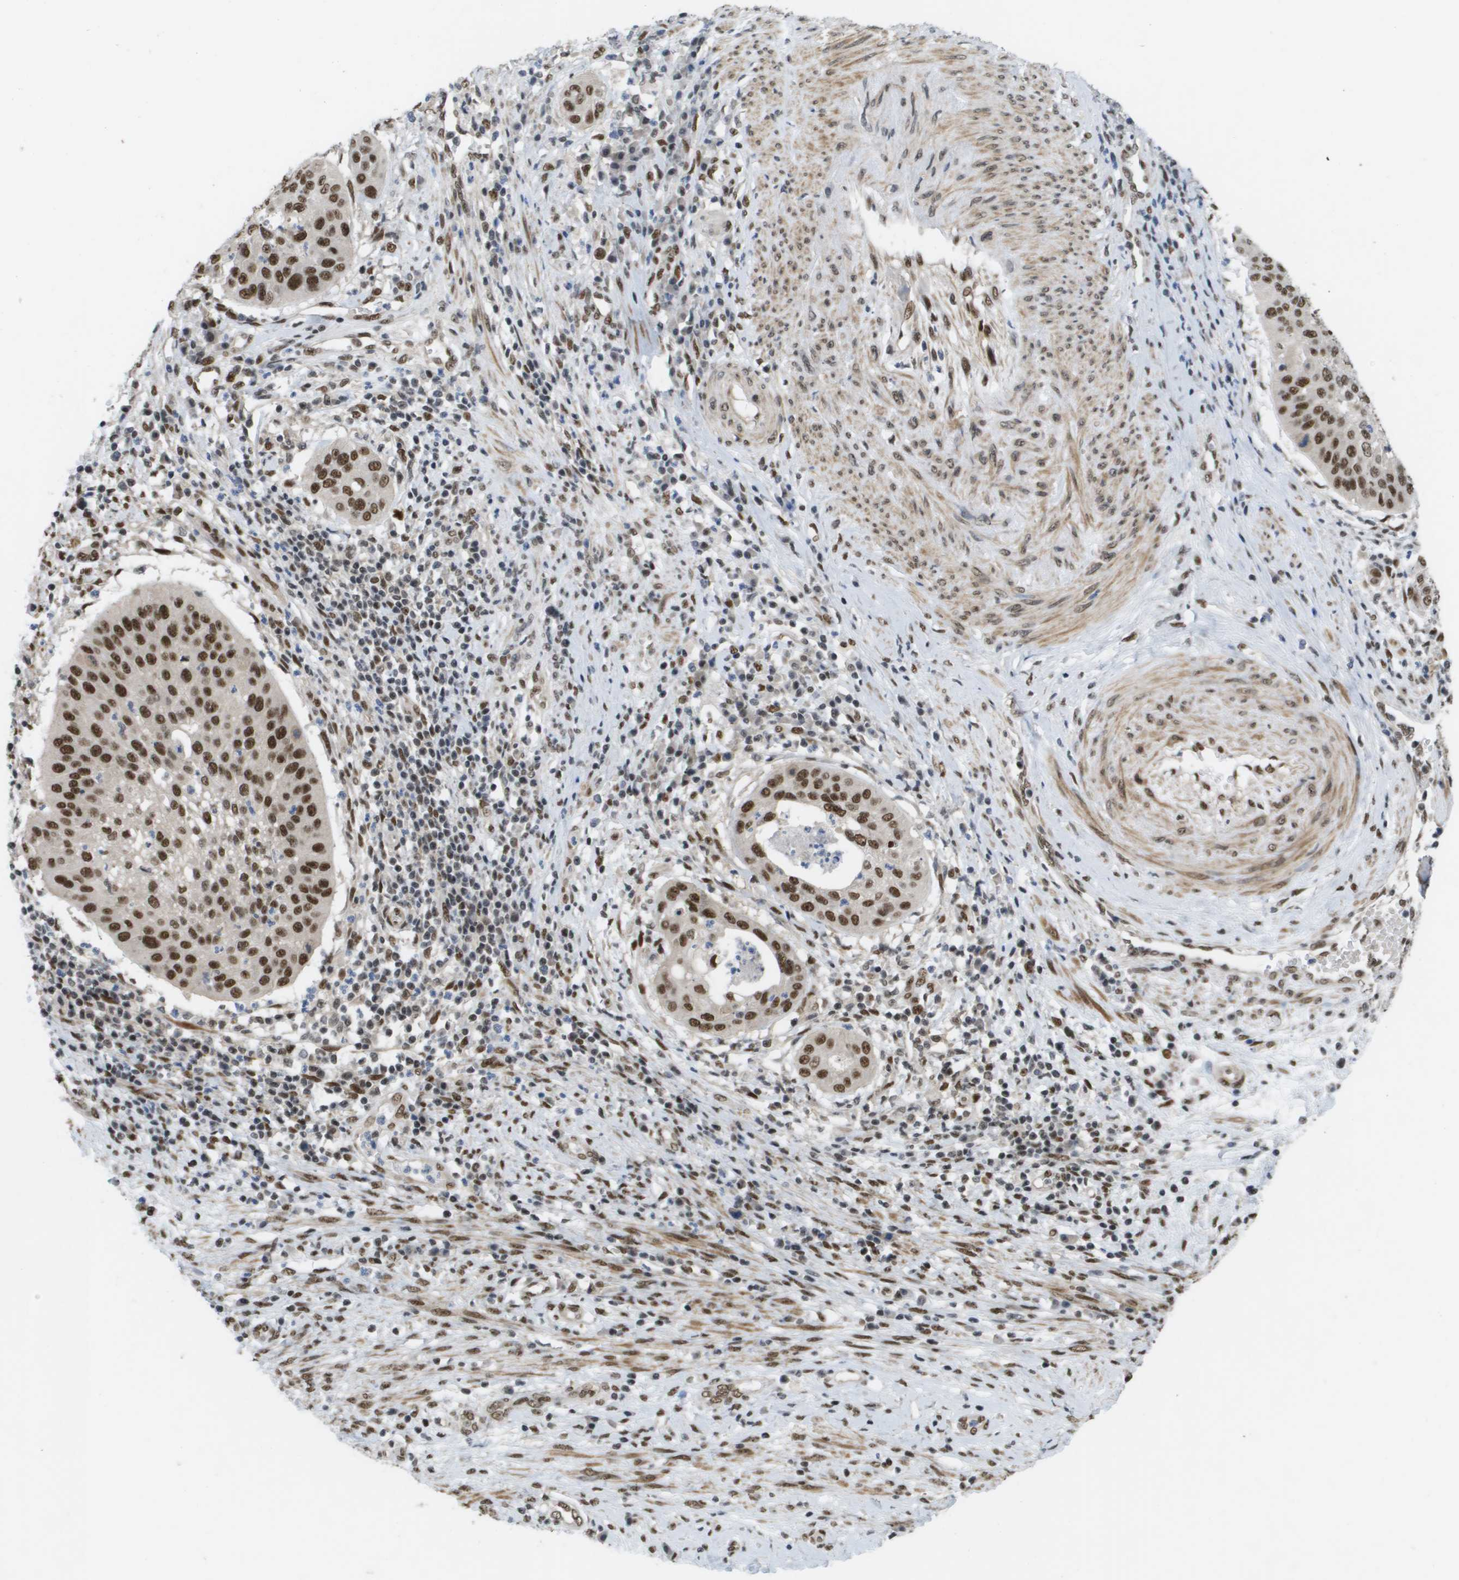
{"staining": {"intensity": "strong", "quantity": ">75%", "location": "nuclear"}, "tissue": "cervical cancer", "cell_type": "Tumor cells", "image_type": "cancer", "snomed": [{"axis": "morphology", "description": "Normal tissue, NOS"}, {"axis": "morphology", "description": "Squamous cell carcinoma, NOS"}, {"axis": "topography", "description": "Cervix"}], "caption": "Squamous cell carcinoma (cervical) stained with a brown dye displays strong nuclear positive staining in approximately >75% of tumor cells.", "gene": "CDT1", "patient": {"sex": "female", "age": 39}}